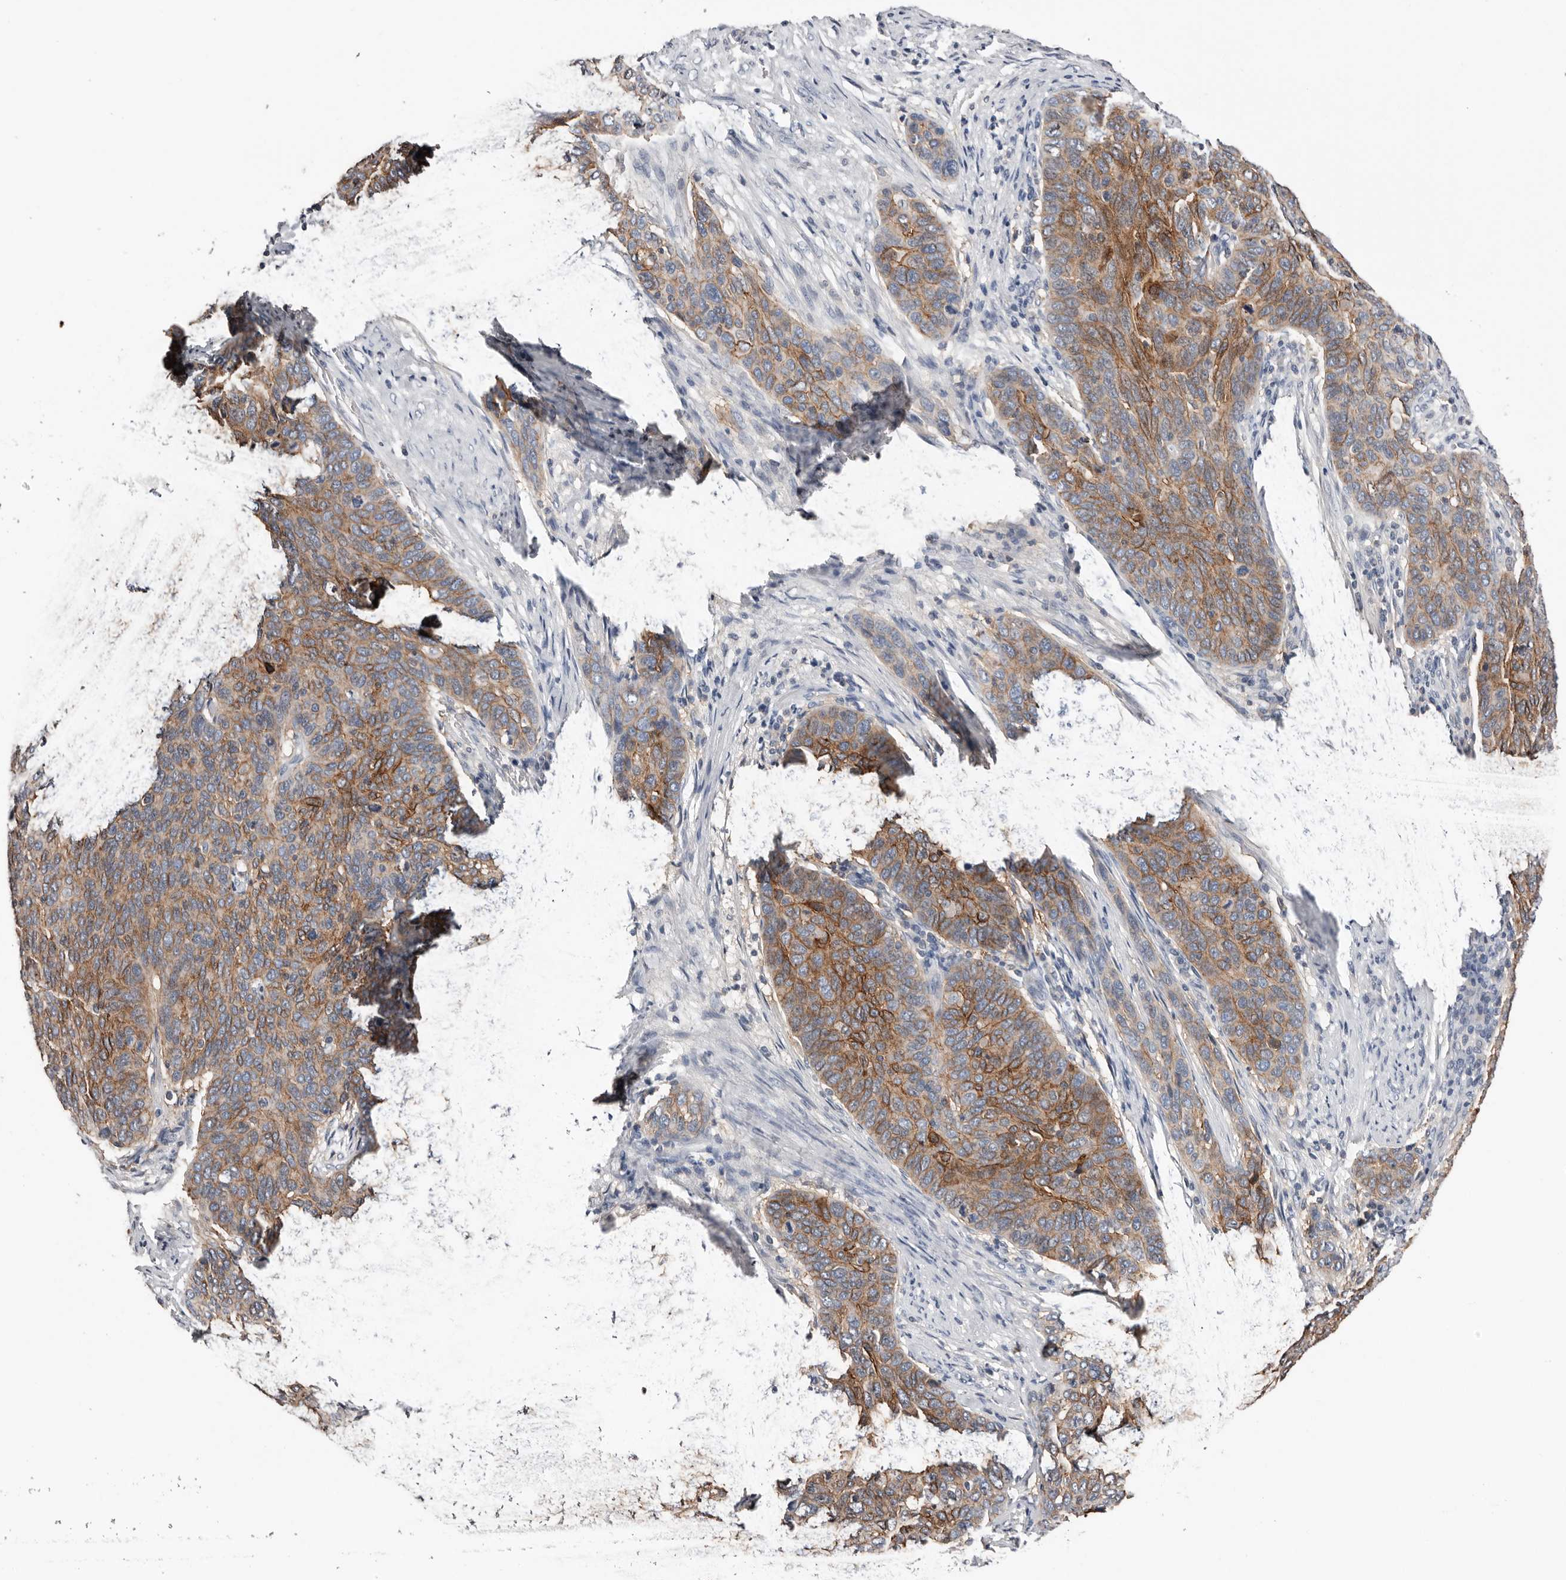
{"staining": {"intensity": "moderate", "quantity": ">75%", "location": "cytoplasmic/membranous"}, "tissue": "cervical cancer", "cell_type": "Tumor cells", "image_type": "cancer", "snomed": [{"axis": "morphology", "description": "Squamous cell carcinoma, NOS"}, {"axis": "topography", "description": "Cervix"}], "caption": "Human cervical cancer stained with a brown dye displays moderate cytoplasmic/membranous positive positivity in approximately >75% of tumor cells.", "gene": "S100A14", "patient": {"sex": "female", "age": 60}}